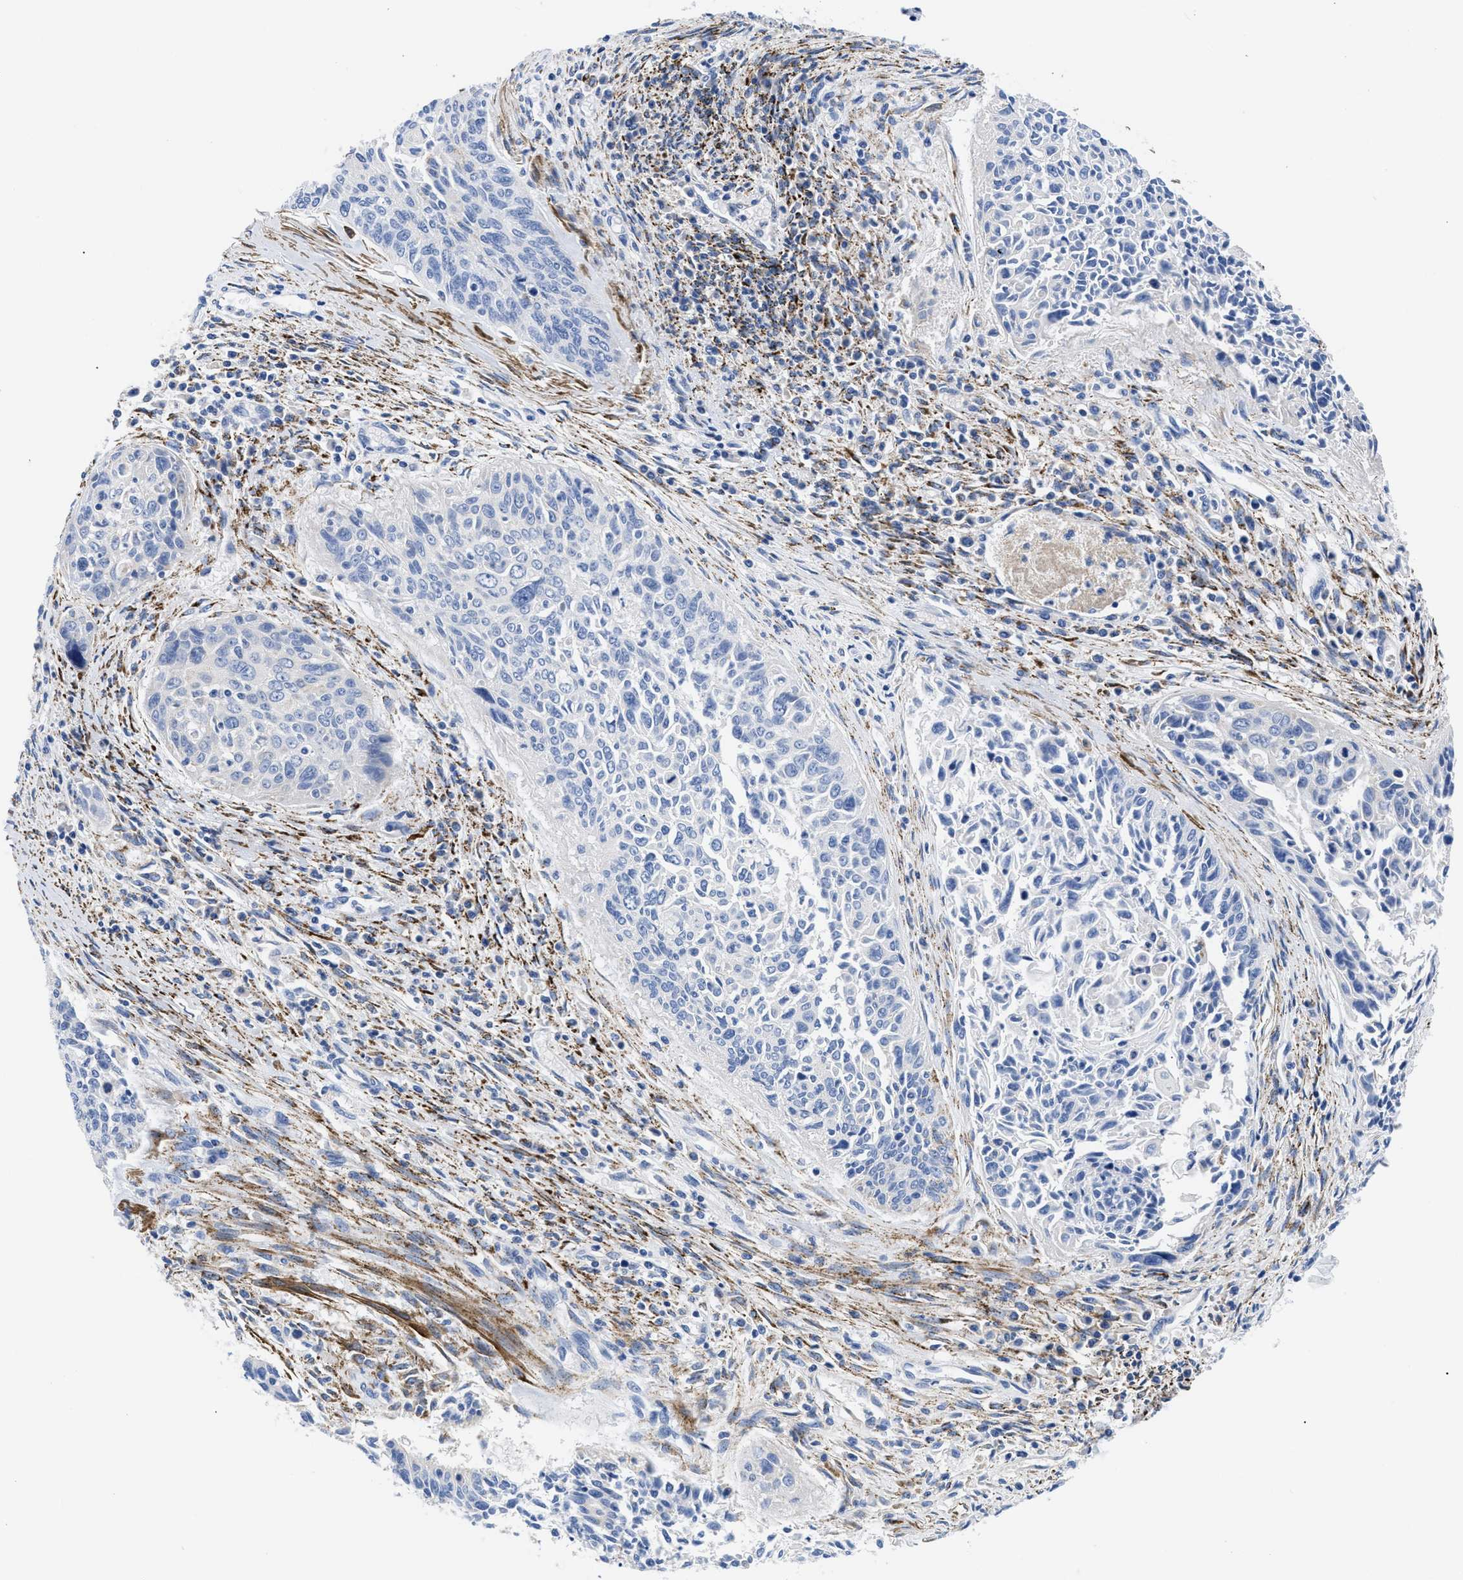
{"staining": {"intensity": "negative", "quantity": "none", "location": "none"}, "tissue": "cervical cancer", "cell_type": "Tumor cells", "image_type": "cancer", "snomed": [{"axis": "morphology", "description": "Squamous cell carcinoma, NOS"}, {"axis": "topography", "description": "Cervix"}], "caption": "High power microscopy photomicrograph of an immunohistochemistry photomicrograph of cervical cancer (squamous cell carcinoma), revealing no significant expression in tumor cells.", "gene": "GPR149", "patient": {"sex": "female", "age": 55}}